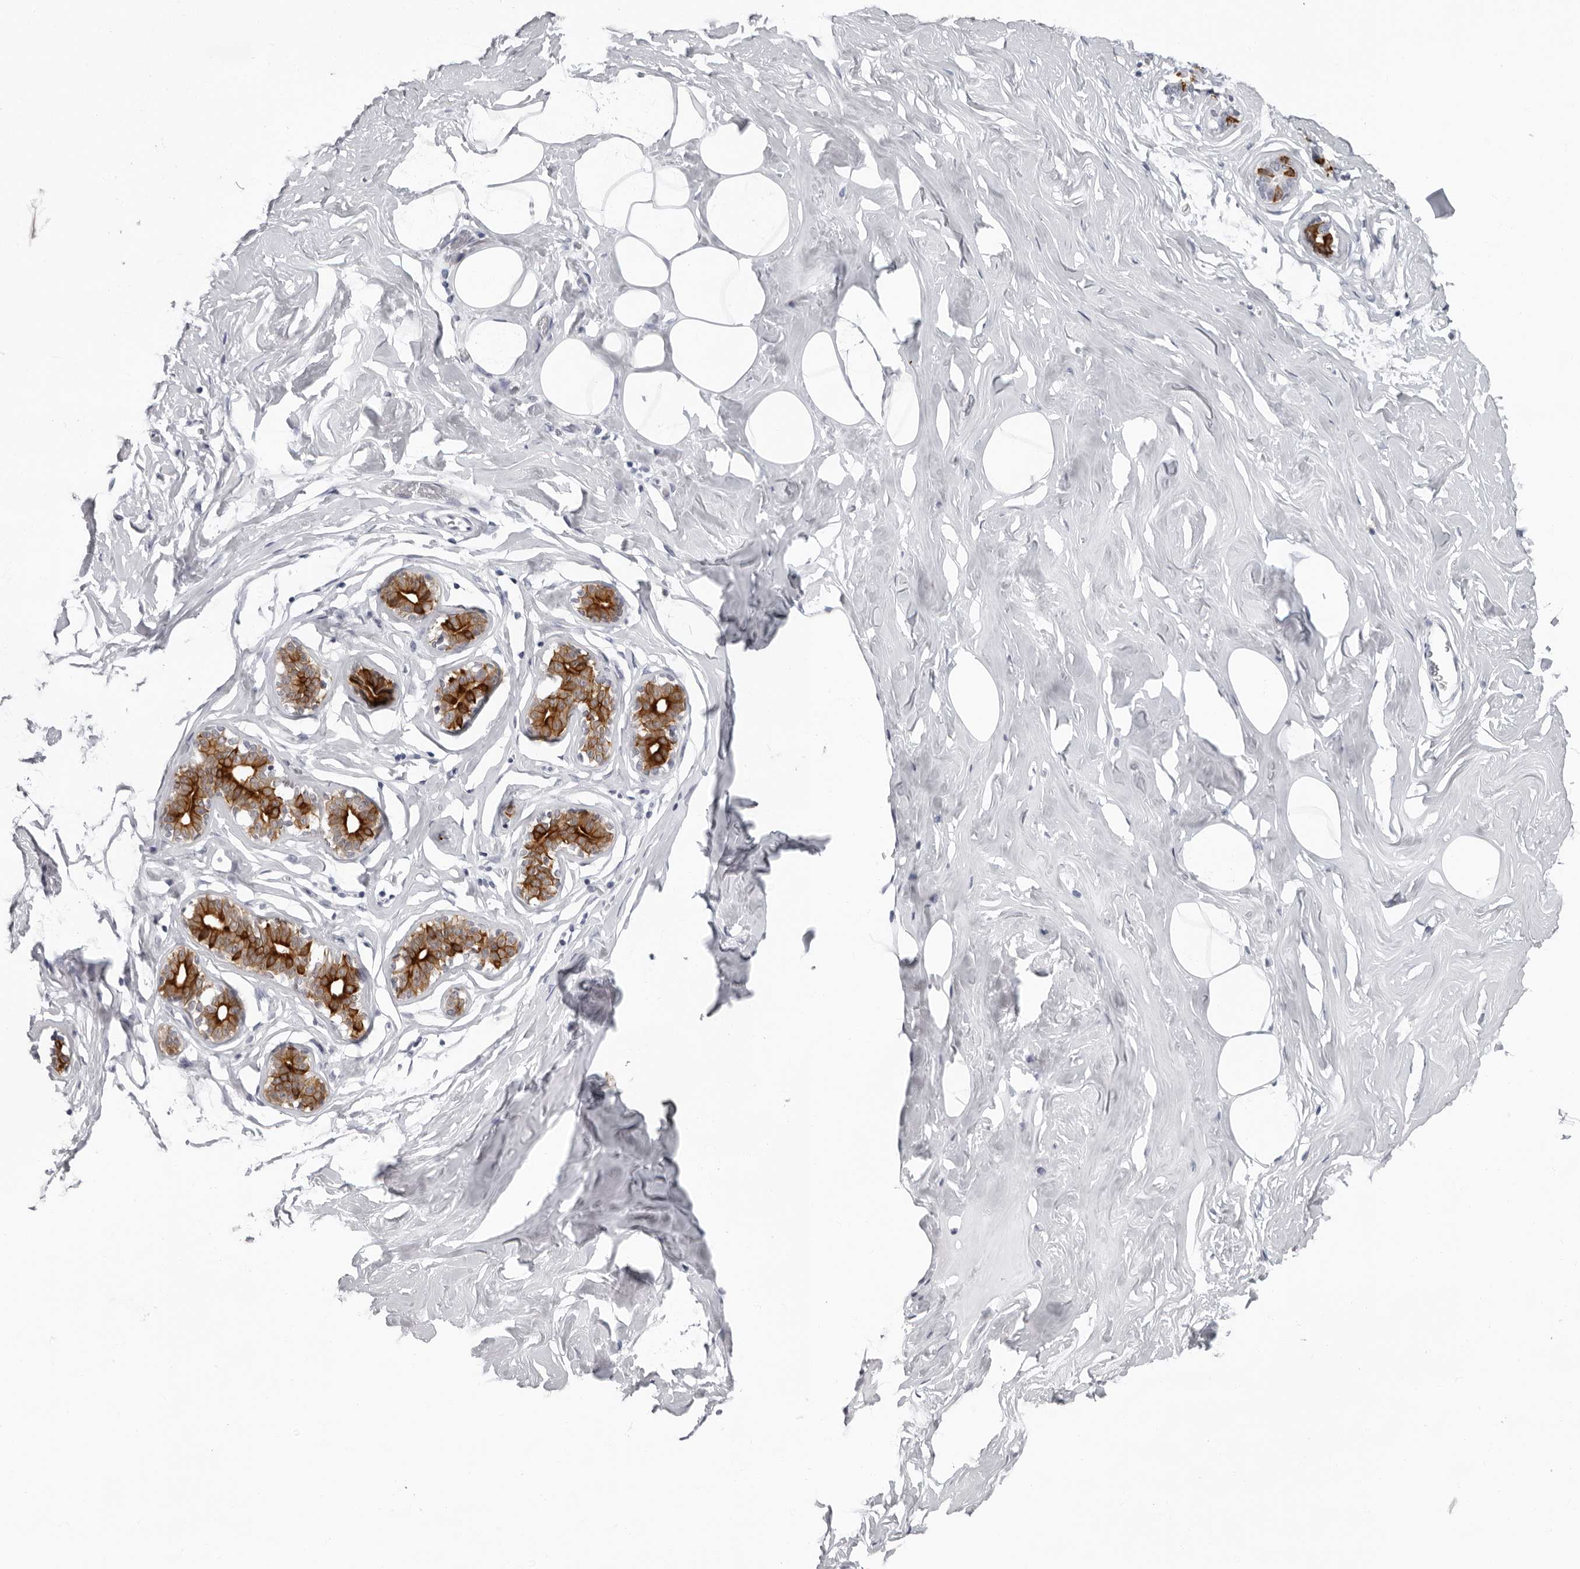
{"staining": {"intensity": "negative", "quantity": "none", "location": "none"}, "tissue": "adipose tissue", "cell_type": "Adipocytes", "image_type": "normal", "snomed": [{"axis": "morphology", "description": "Normal tissue, NOS"}, {"axis": "morphology", "description": "Fibrosis, NOS"}, {"axis": "topography", "description": "Breast"}, {"axis": "topography", "description": "Adipose tissue"}], "caption": "A photomicrograph of adipose tissue stained for a protein shows no brown staining in adipocytes. (DAB immunohistochemistry visualized using brightfield microscopy, high magnification).", "gene": "CCDC28B", "patient": {"sex": "female", "age": 39}}